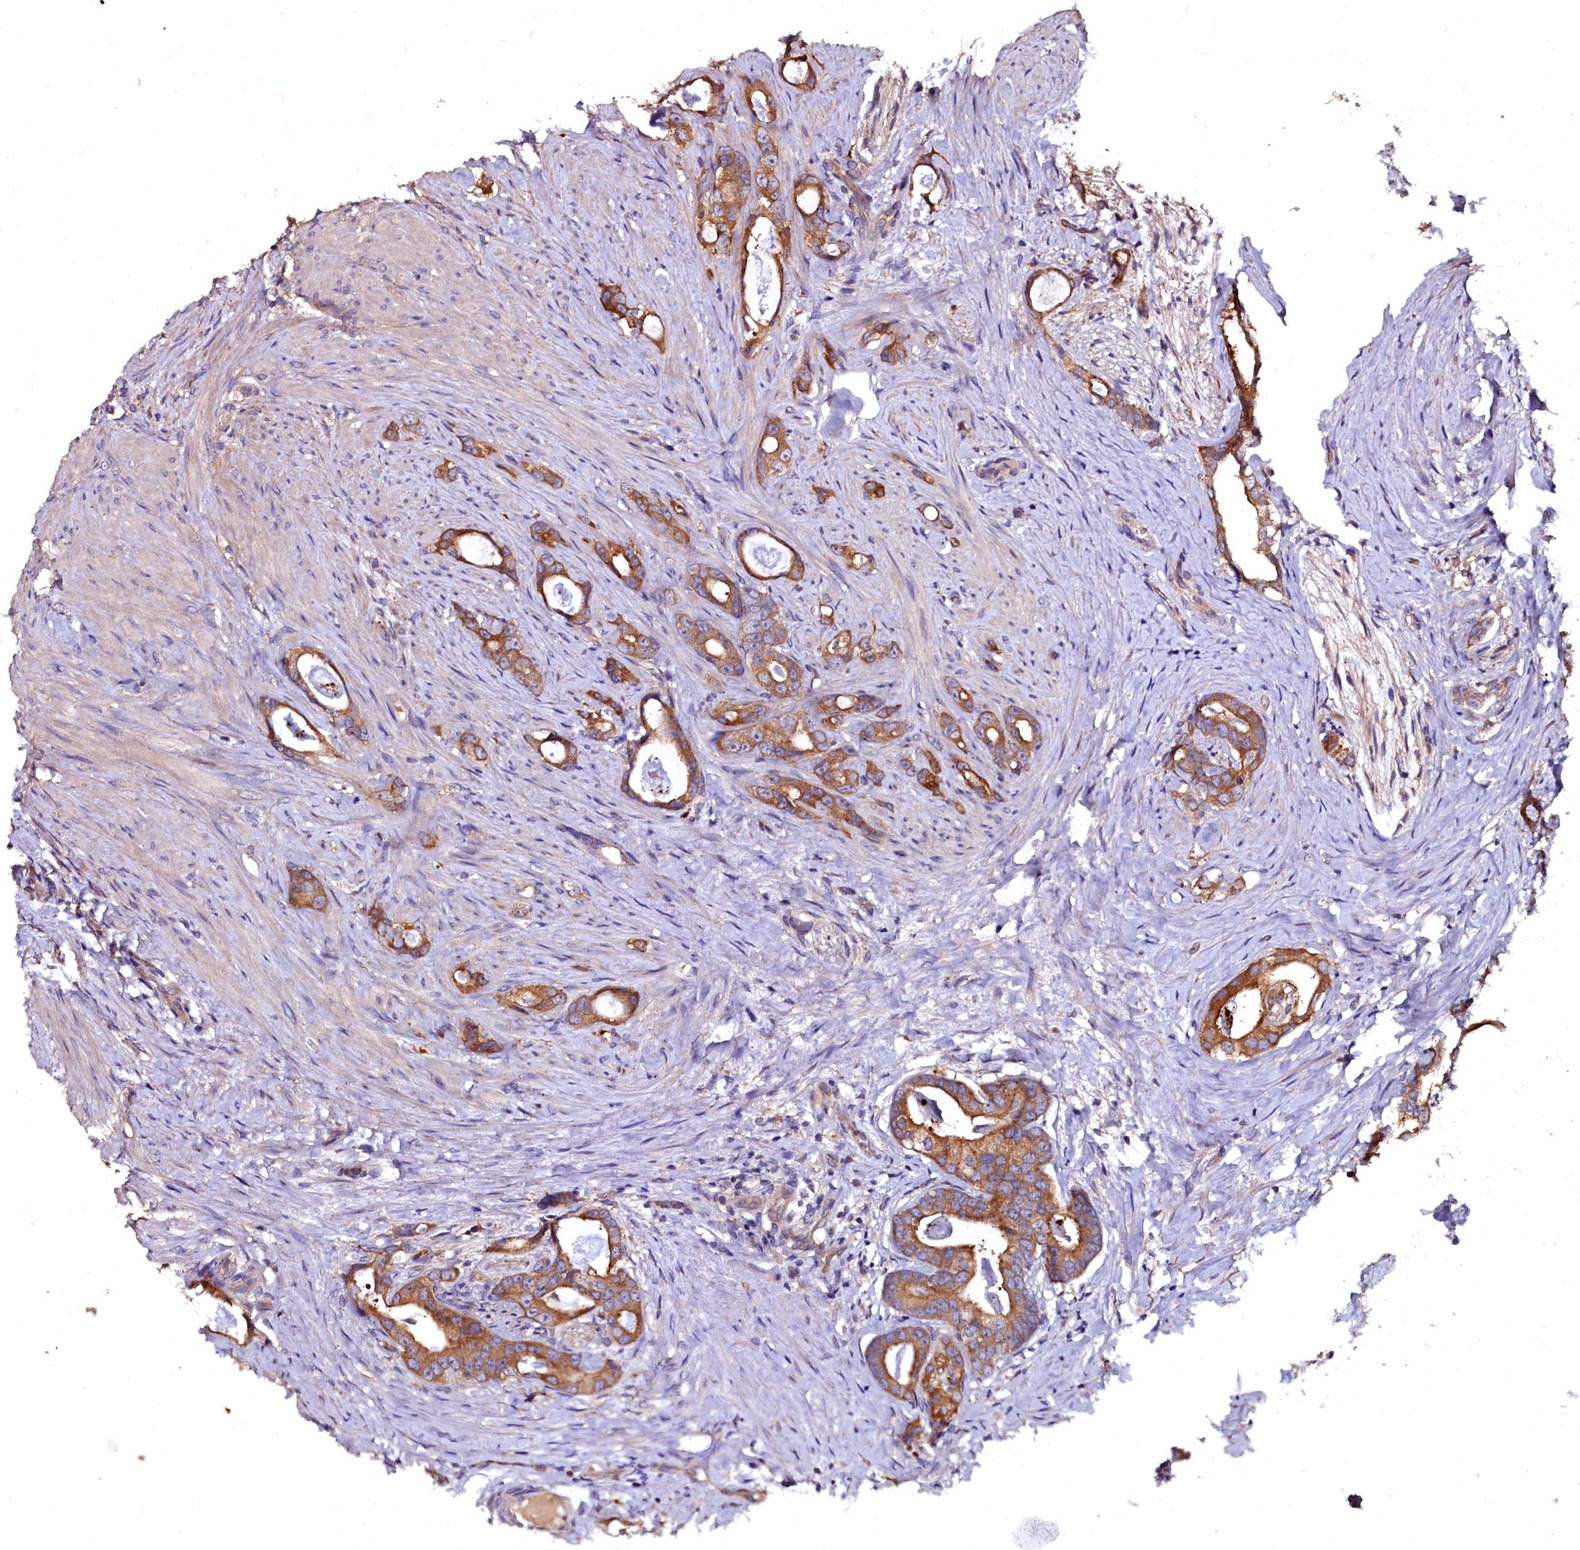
{"staining": {"intensity": "strong", "quantity": ">75%", "location": "cytoplasmic/membranous"}, "tissue": "prostate cancer", "cell_type": "Tumor cells", "image_type": "cancer", "snomed": [{"axis": "morphology", "description": "Adenocarcinoma, Low grade"}, {"axis": "topography", "description": "Prostate"}], "caption": "This histopathology image exhibits immunohistochemistry staining of human prostate cancer, with high strong cytoplasmic/membranous staining in approximately >75% of tumor cells.", "gene": "APPL2", "patient": {"sex": "male", "age": 63}}